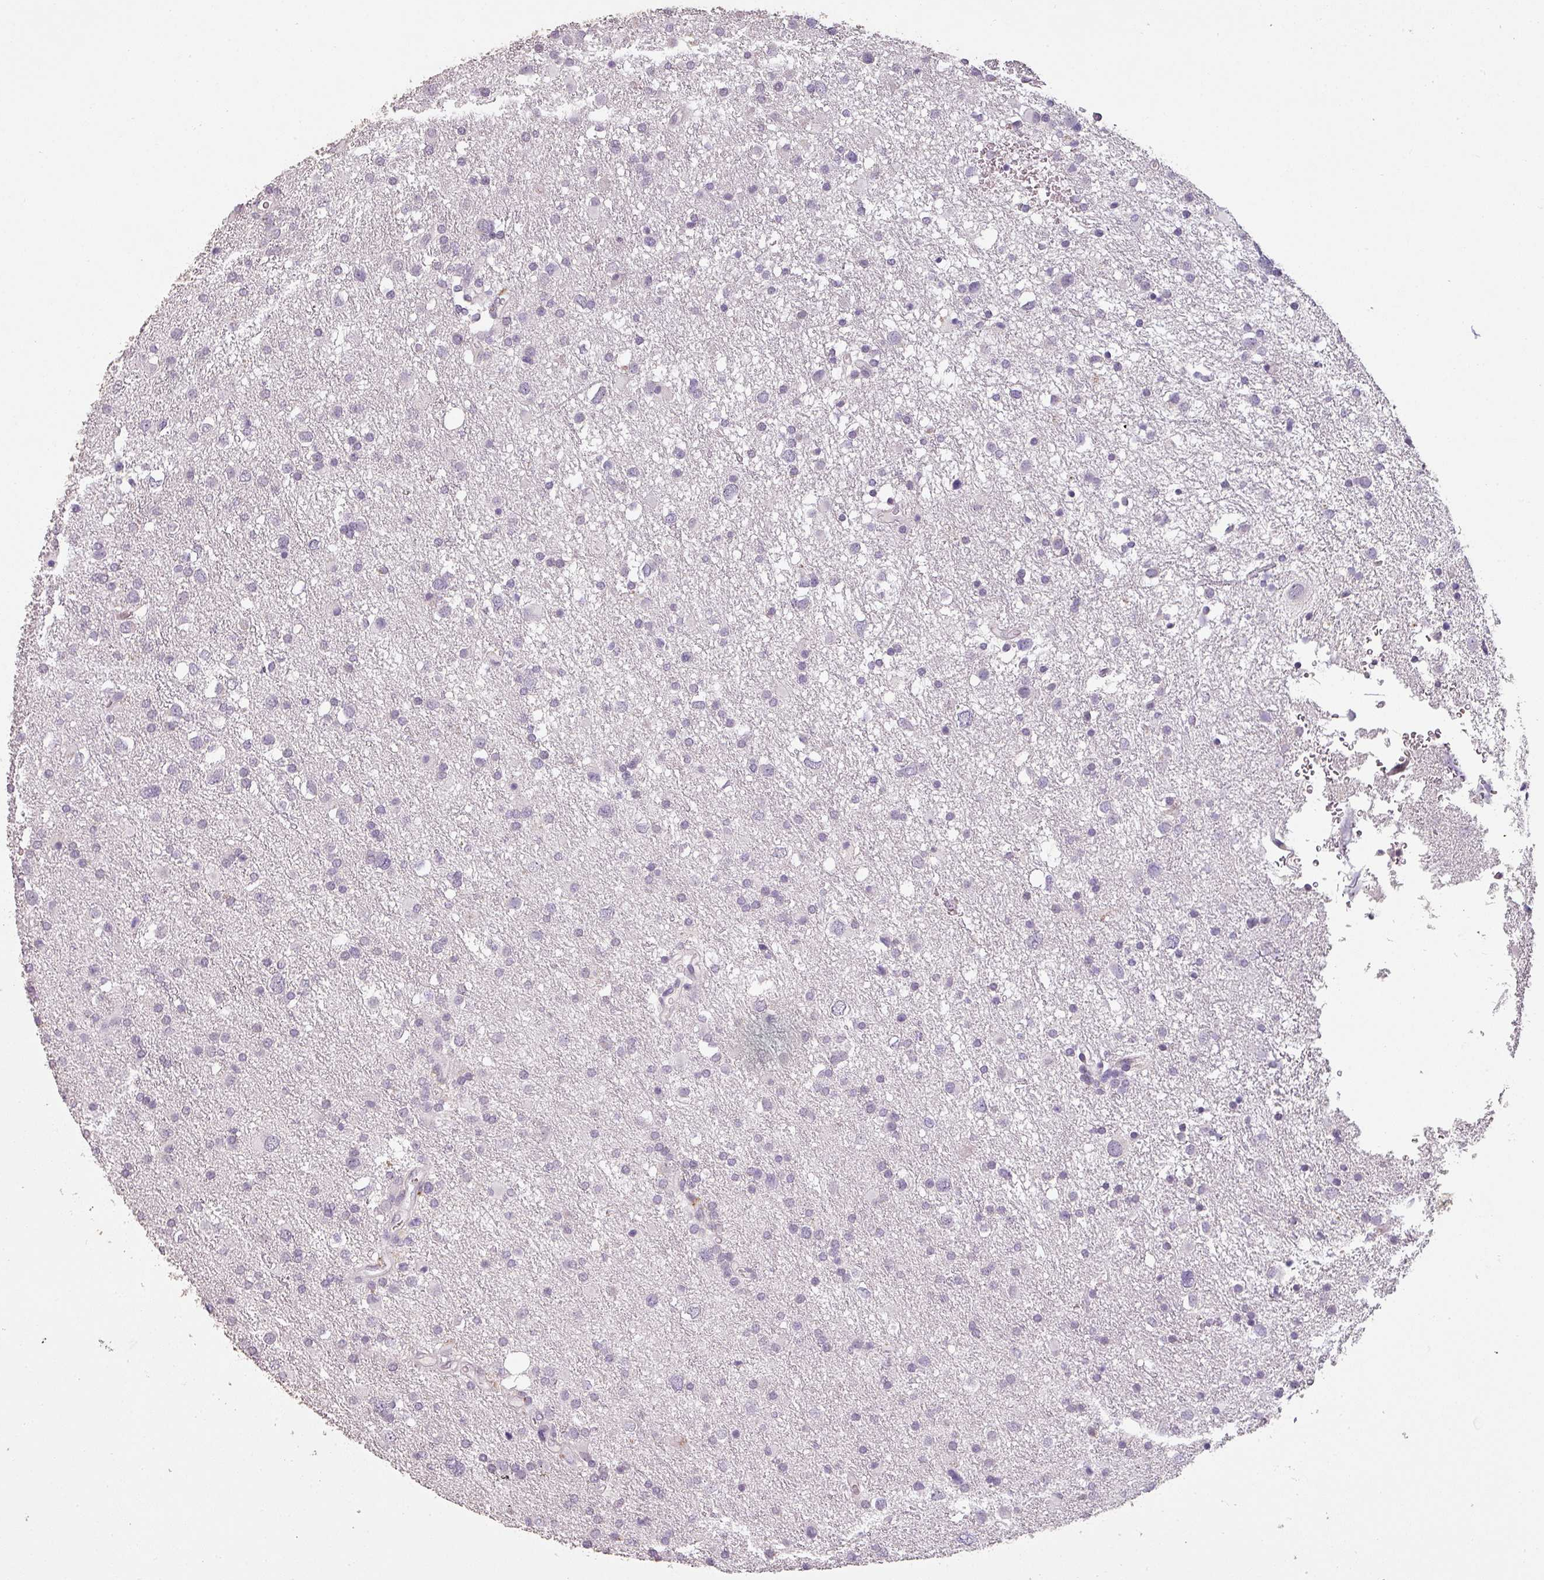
{"staining": {"intensity": "negative", "quantity": "none", "location": "none"}, "tissue": "glioma", "cell_type": "Tumor cells", "image_type": "cancer", "snomed": [{"axis": "morphology", "description": "Glioma, malignant, Low grade"}, {"axis": "topography", "description": "Brain"}], "caption": "A high-resolution photomicrograph shows IHC staining of low-grade glioma (malignant), which reveals no significant staining in tumor cells.", "gene": "LYPLA1", "patient": {"sex": "female", "age": 32}}